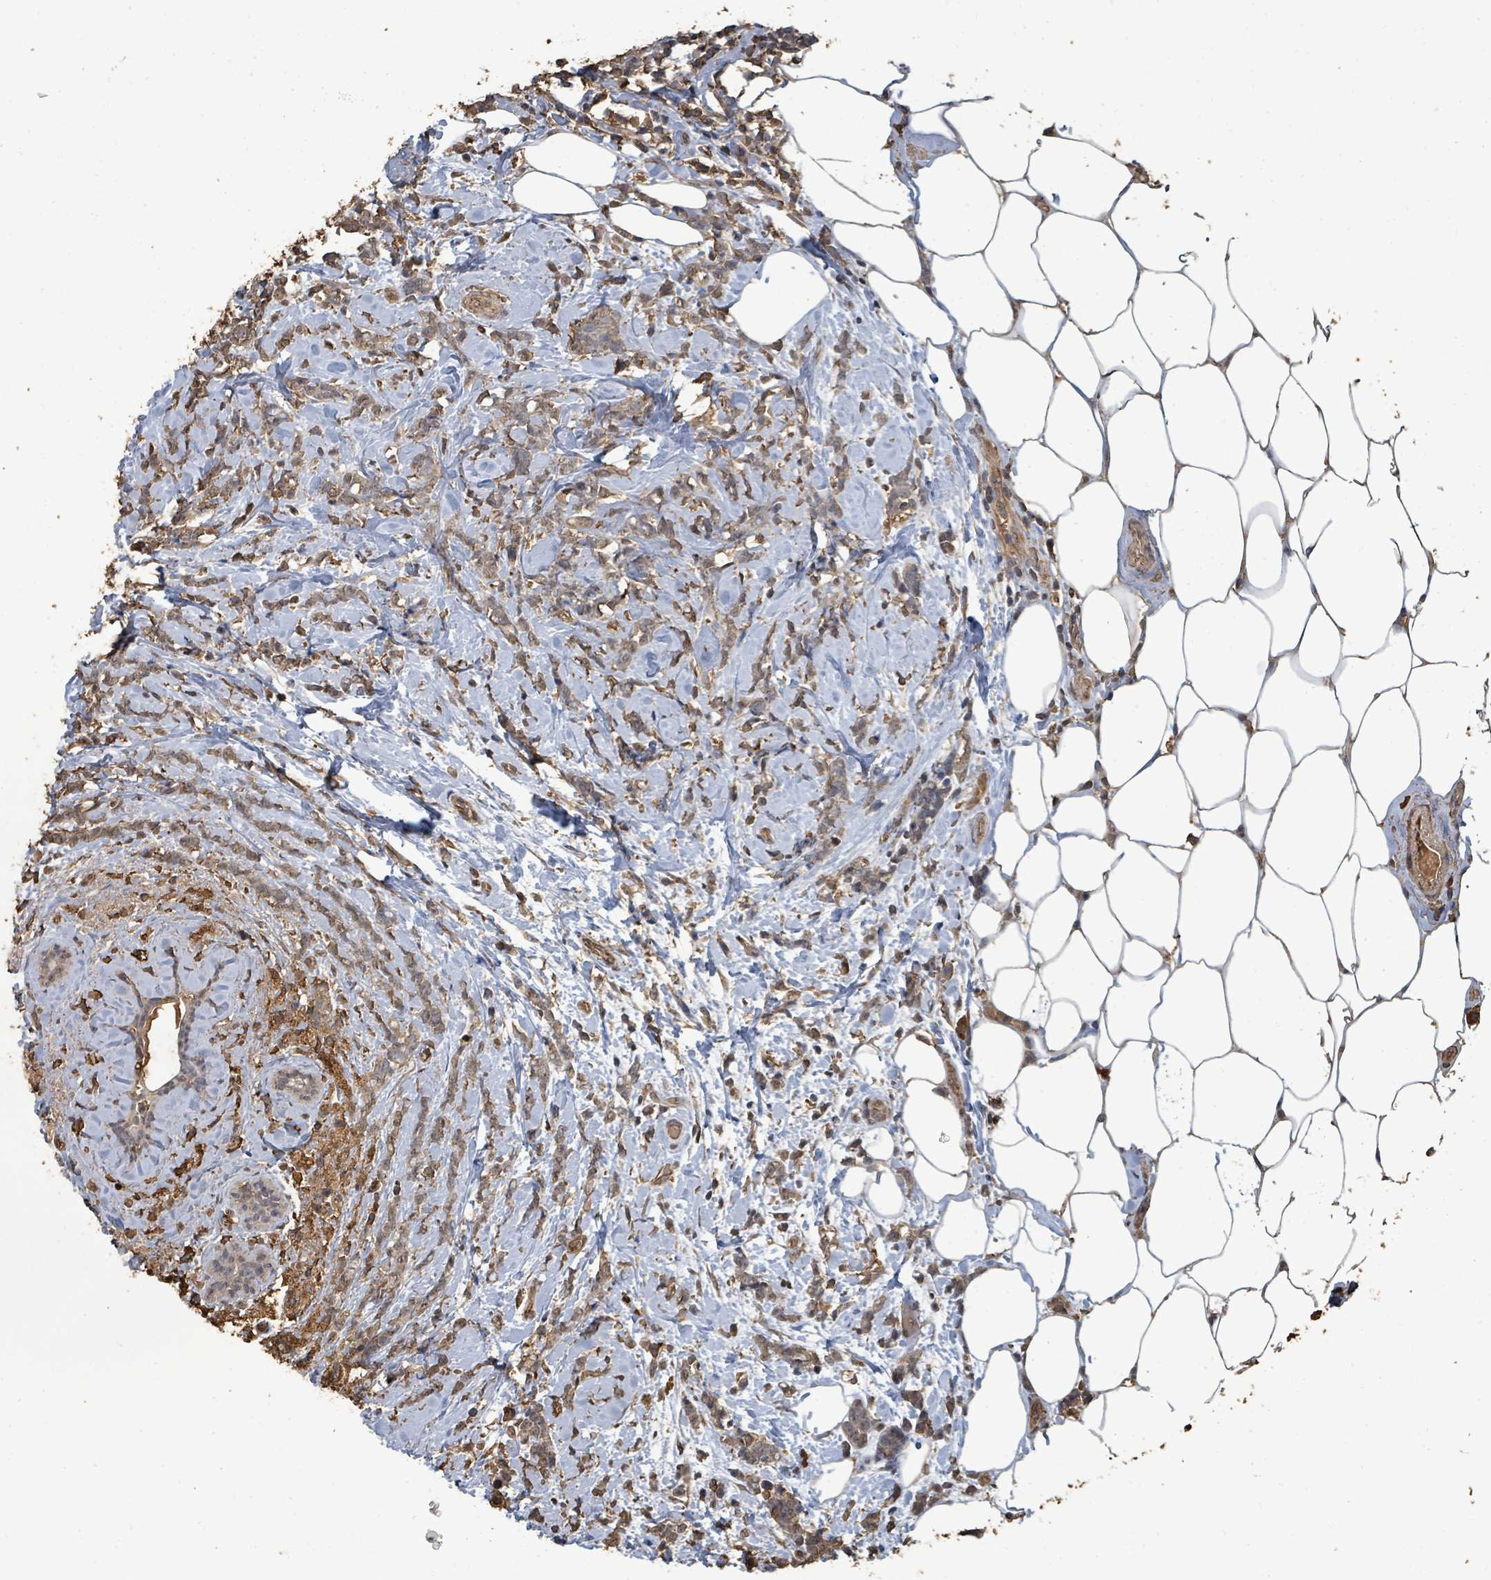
{"staining": {"intensity": "moderate", "quantity": ">75%", "location": "cytoplasmic/membranous"}, "tissue": "breast cancer", "cell_type": "Tumor cells", "image_type": "cancer", "snomed": [{"axis": "morphology", "description": "Lobular carcinoma"}, {"axis": "topography", "description": "Breast"}], "caption": "A micrograph of breast lobular carcinoma stained for a protein displays moderate cytoplasmic/membranous brown staining in tumor cells. (Brightfield microscopy of DAB IHC at high magnification).", "gene": "C6orf52", "patient": {"sex": "female", "age": 58}}